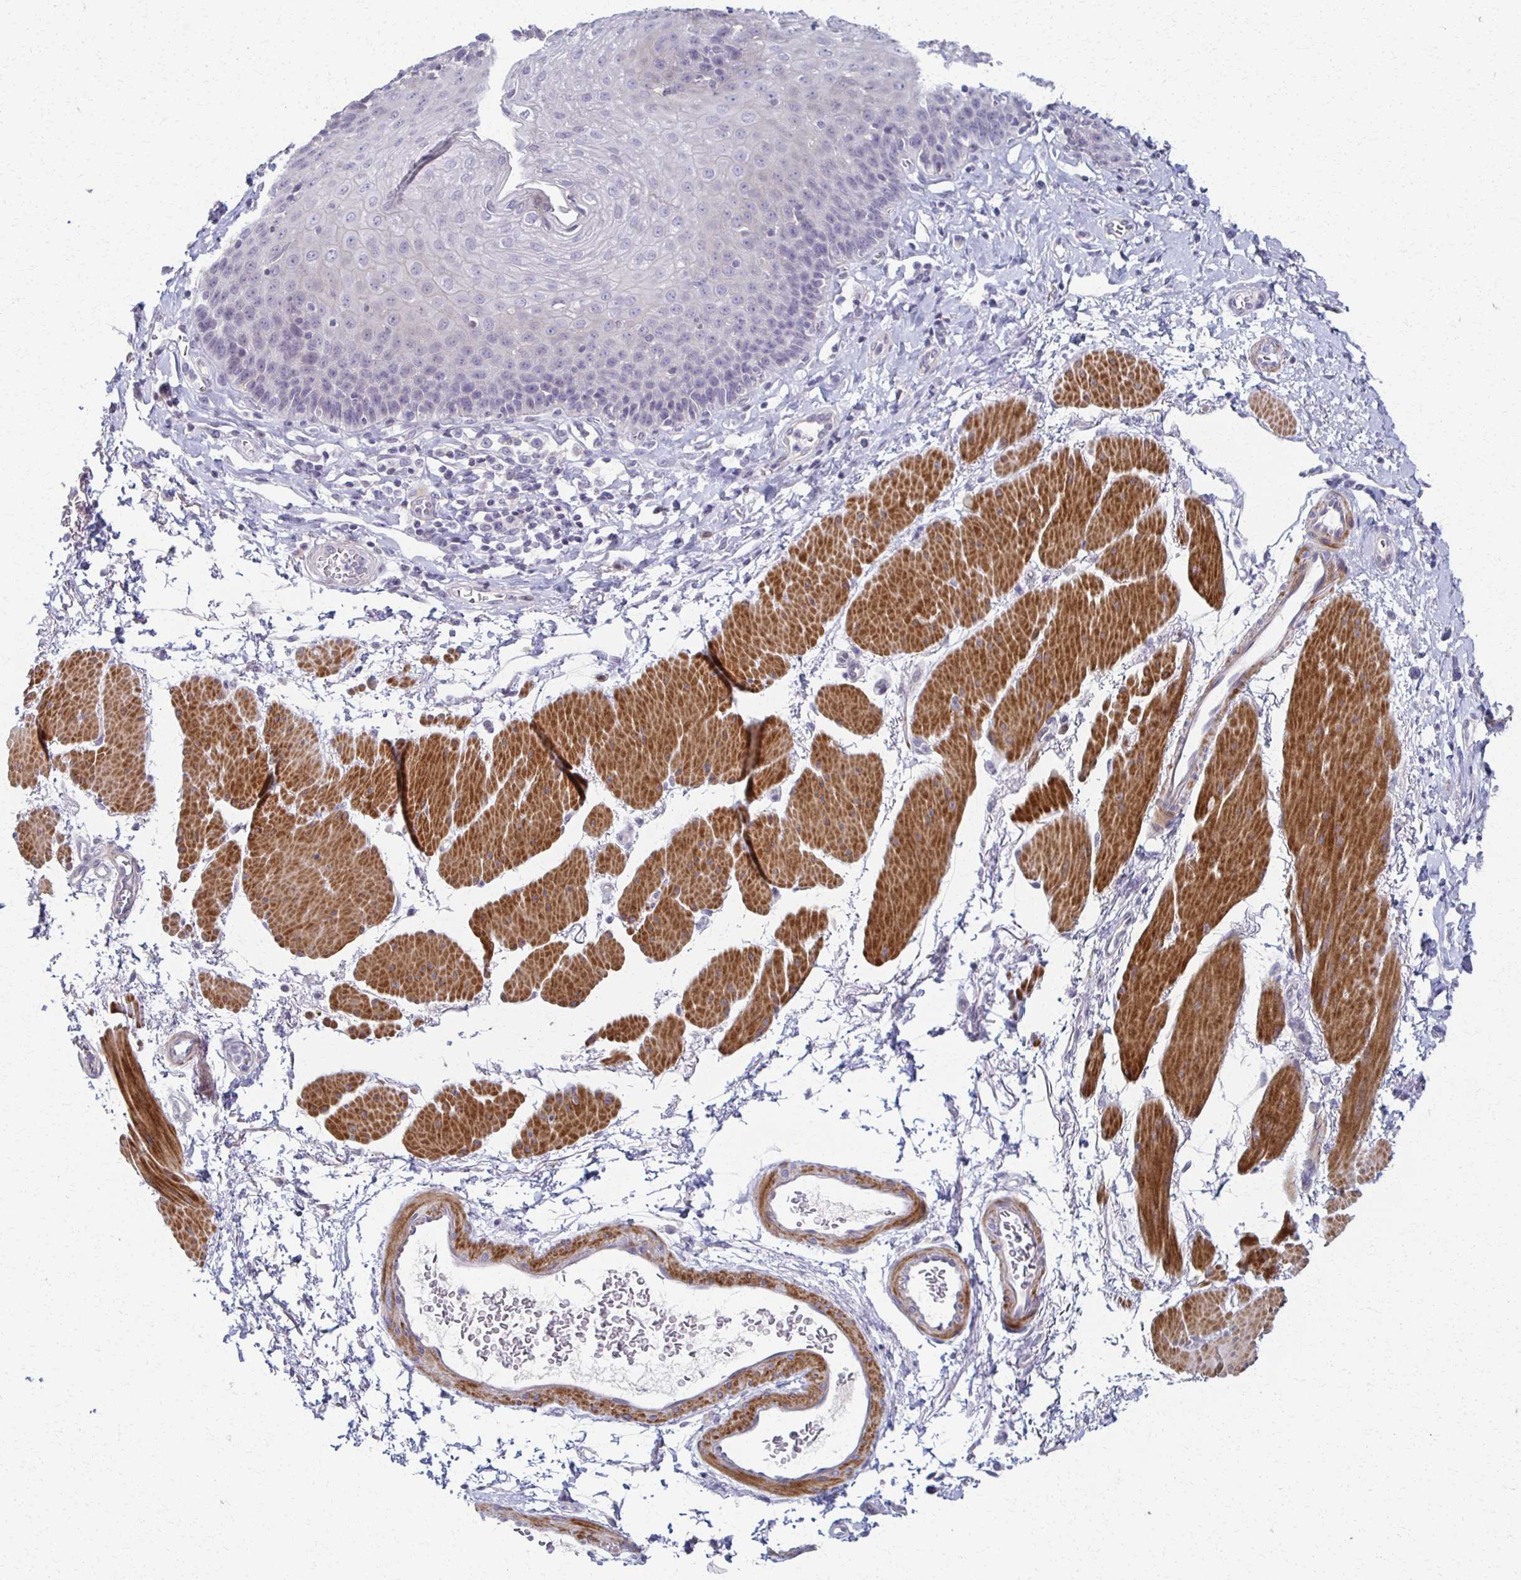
{"staining": {"intensity": "negative", "quantity": "none", "location": "none"}, "tissue": "esophagus", "cell_type": "Squamous epithelial cells", "image_type": "normal", "snomed": [{"axis": "morphology", "description": "Normal tissue, NOS"}, {"axis": "topography", "description": "Esophagus"}], "caption": "IHC histopathology image of normal esophagus stained for a protein (brown), which exhibits no expression in squamous epithelial cells.", "gene": "FOXO4", "patient": {"sex": "female", "age": 81}}